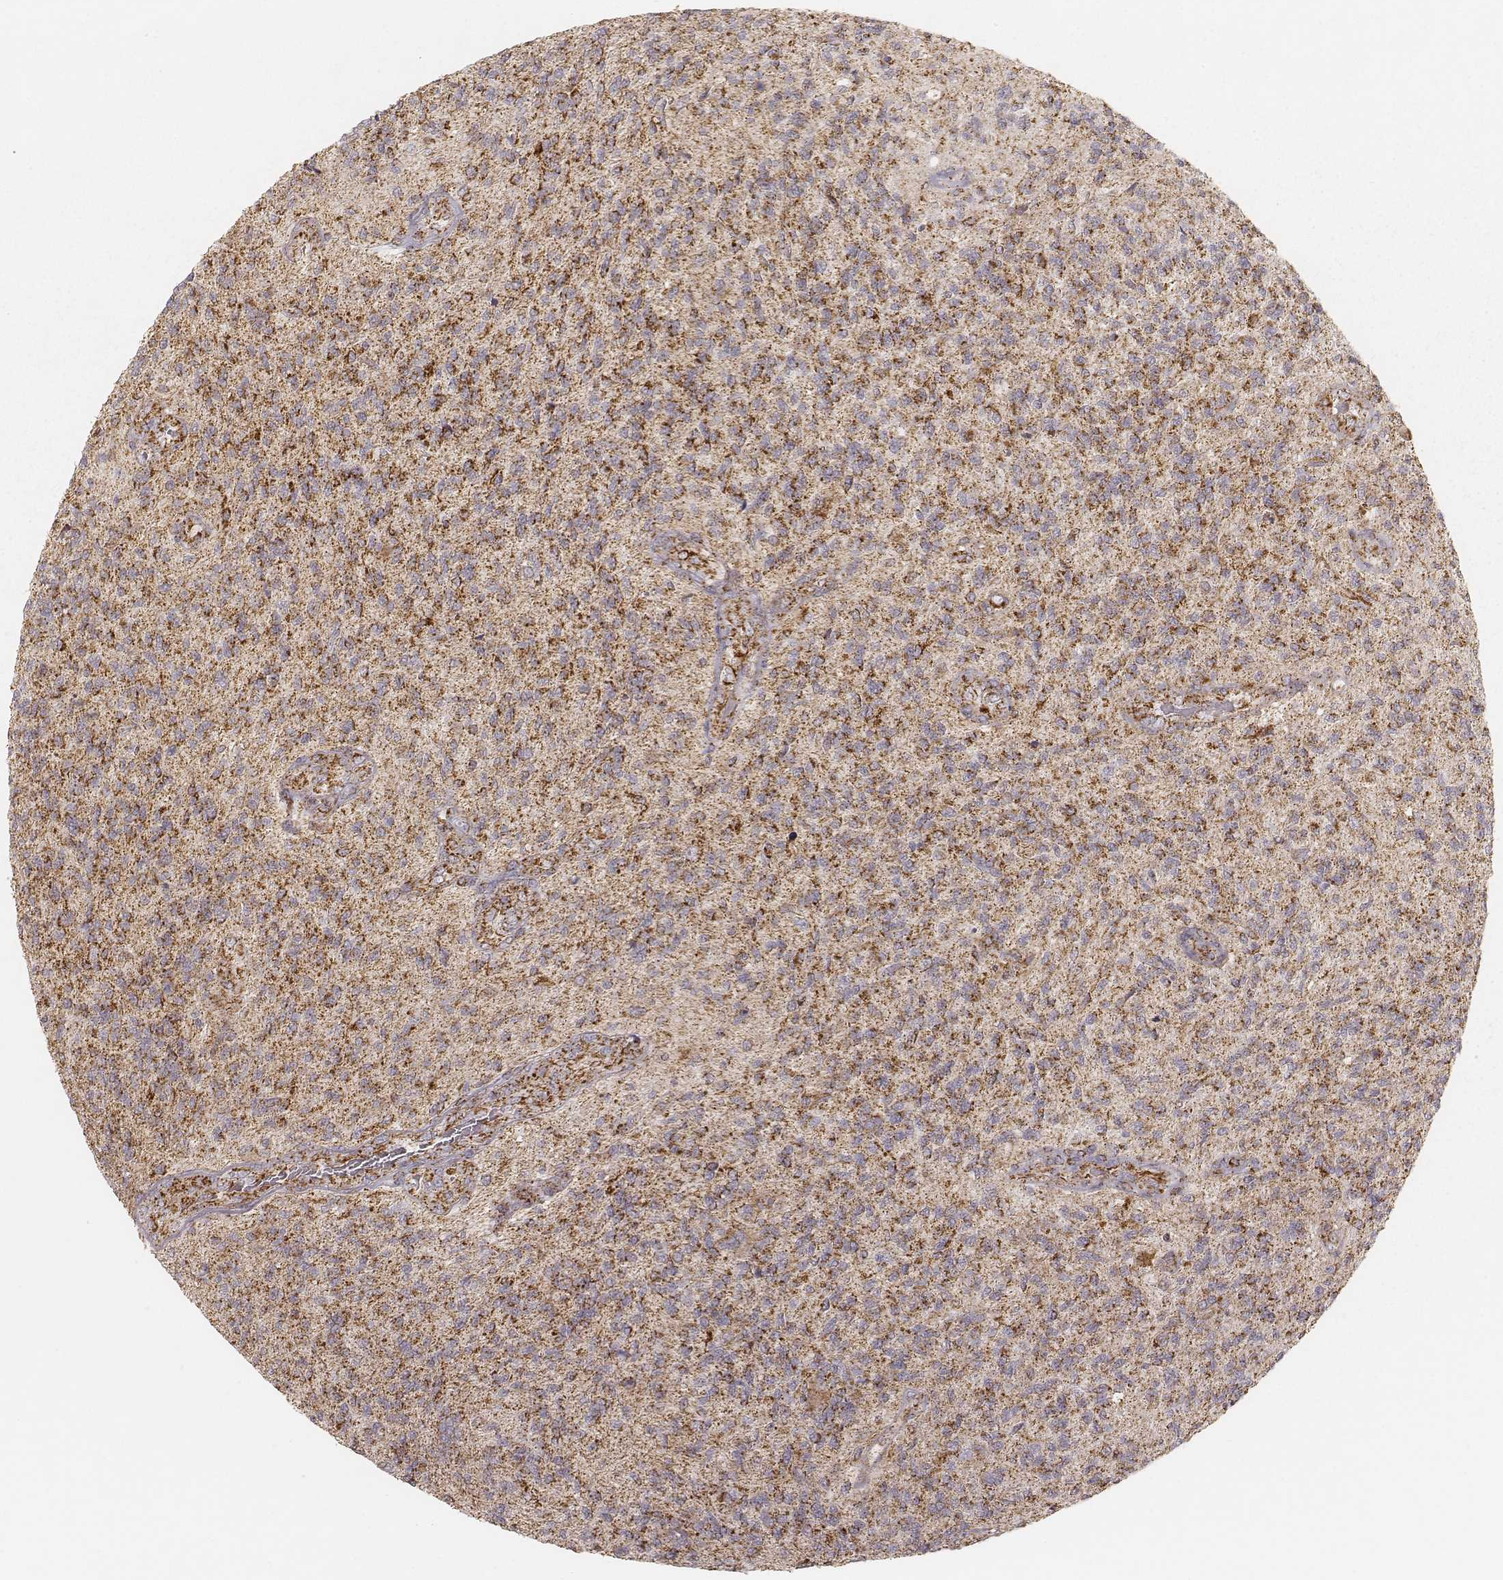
{"staining": {"intensity": "moderate", "quantity": ">75%", "location": "cytoplasmic/membranous"}, "tissue": "glioma", "cell_type": "Tumor cells", "image_type": "cancer", "snomed": [{"axis": "morphology", "description": "Glioma, malignant, High grade"}, {"axis": "topography", "description": "Brain"}], "caption": "The image reveals a brown stain indicating the presence of a protein in the cytoplasmic/membranous of tumor cells in malignant high-grade glioma. (brown staining indicates protein expression, while blue staining denotes nuclei).", "gene": "CS", "patient": {"sex": "male", "age": 56}}